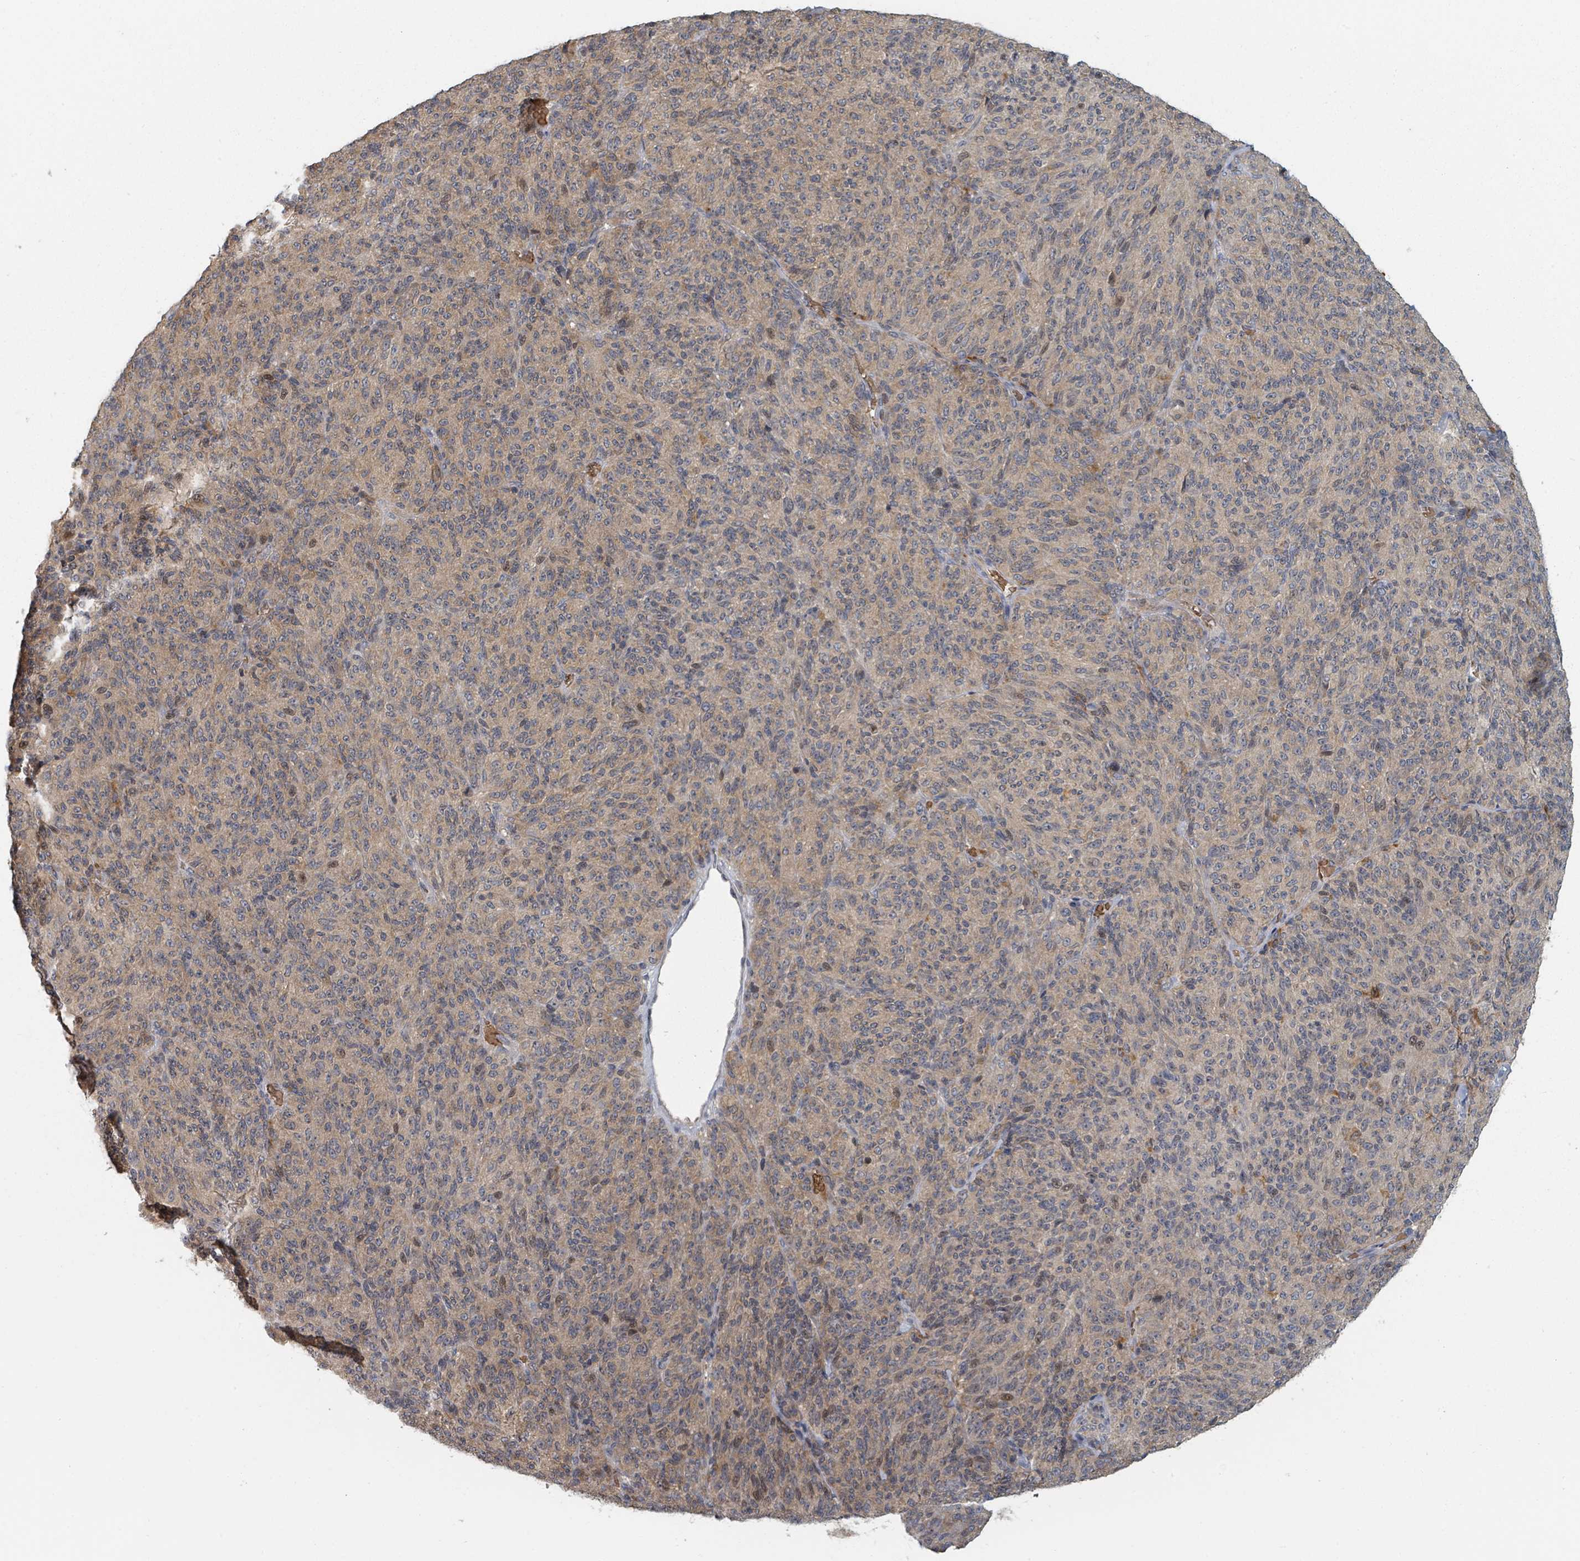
{"staining": {"intensity": "weak", "quantity": "<25%", "location": "cytoplasmic/membranous"}, "tissue": "melanoma", "cell_type": "Tumor cells", "image_type": "cancer", "snomed": [{"axis": "morphology", "description": "Malignant melanoma, Metastatic site"}, {"axis": "topography", "description": "Brain"}], "caption": "A high-resolution image shows IHC staining of malignant melanoma (metastatic site), which exhibits no significant positivity in tumor cells. The staining was performed using DAB (3,3'-diaminobenzidine) to visualize the protein expression in brown, while the nuclei were stained in blue with hematoxylin (Magnification: 20x).", "gene": "TRPC4AP", "patient": {"sex": "female", "age": 56}}